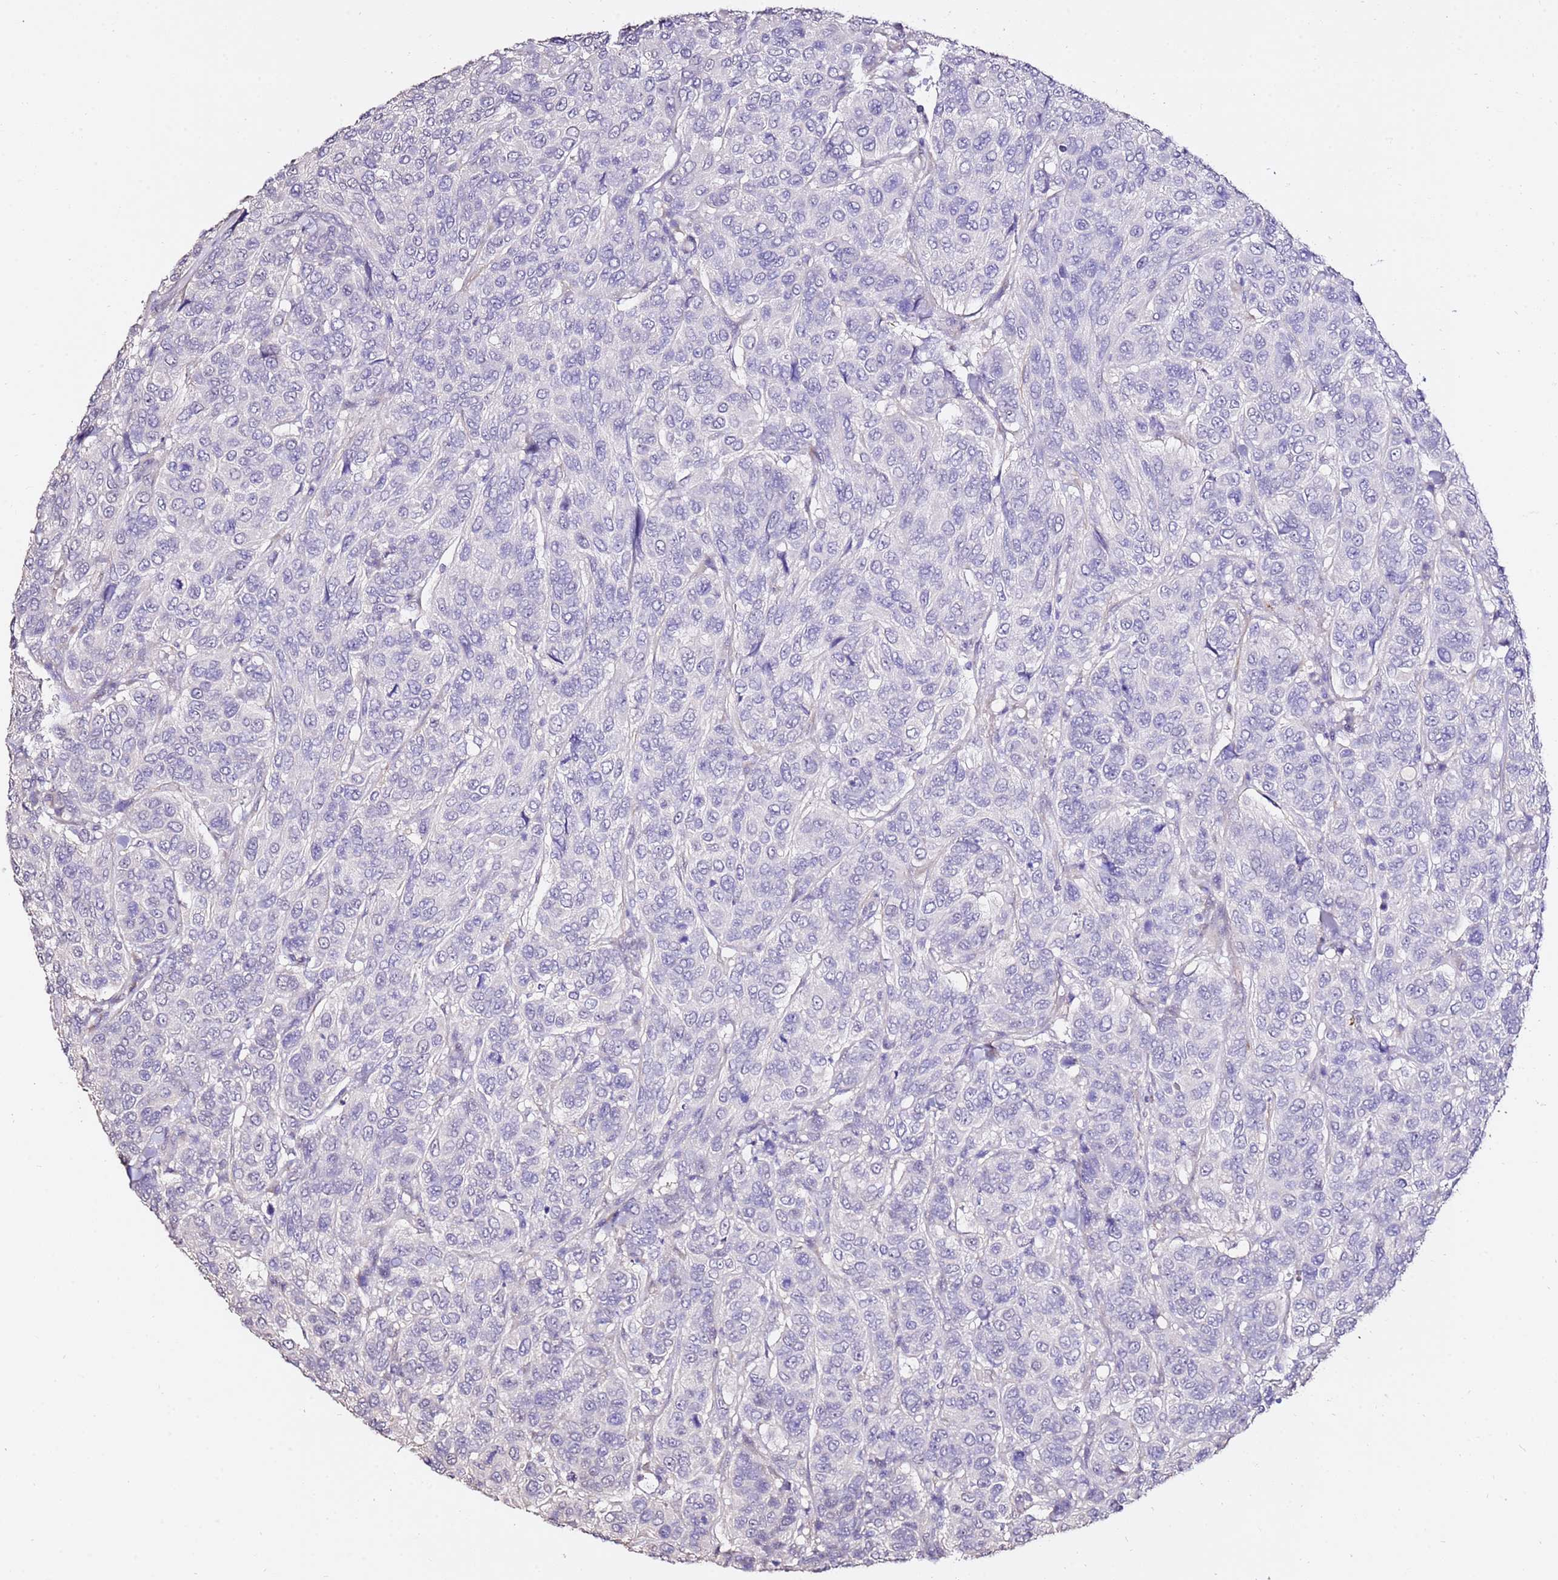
{"staining": {"intensity": "negative", "quantity": "none", "location": "none"}, "tissue": "breast cancer", "cell_type": "Tumor cells", "image_type": "cancer", "snomed": [{"axis": "morphology", "description": "Duct carcinoma"}, {"axis": "topography", "description": "Breast"}], "caption": "Immunohistochemistry (IHC) photomicrograph of neoplastic tissue: human breast cancer (invasive ductal carcinoma) stained with DAB demonstrates no significant protein positivity in tumor cells. (DAB (3,3'-diaminobenzidine) IHC, high magnification).", "gene": "ART5", "patient": {"sex": "female", "age": 55}}